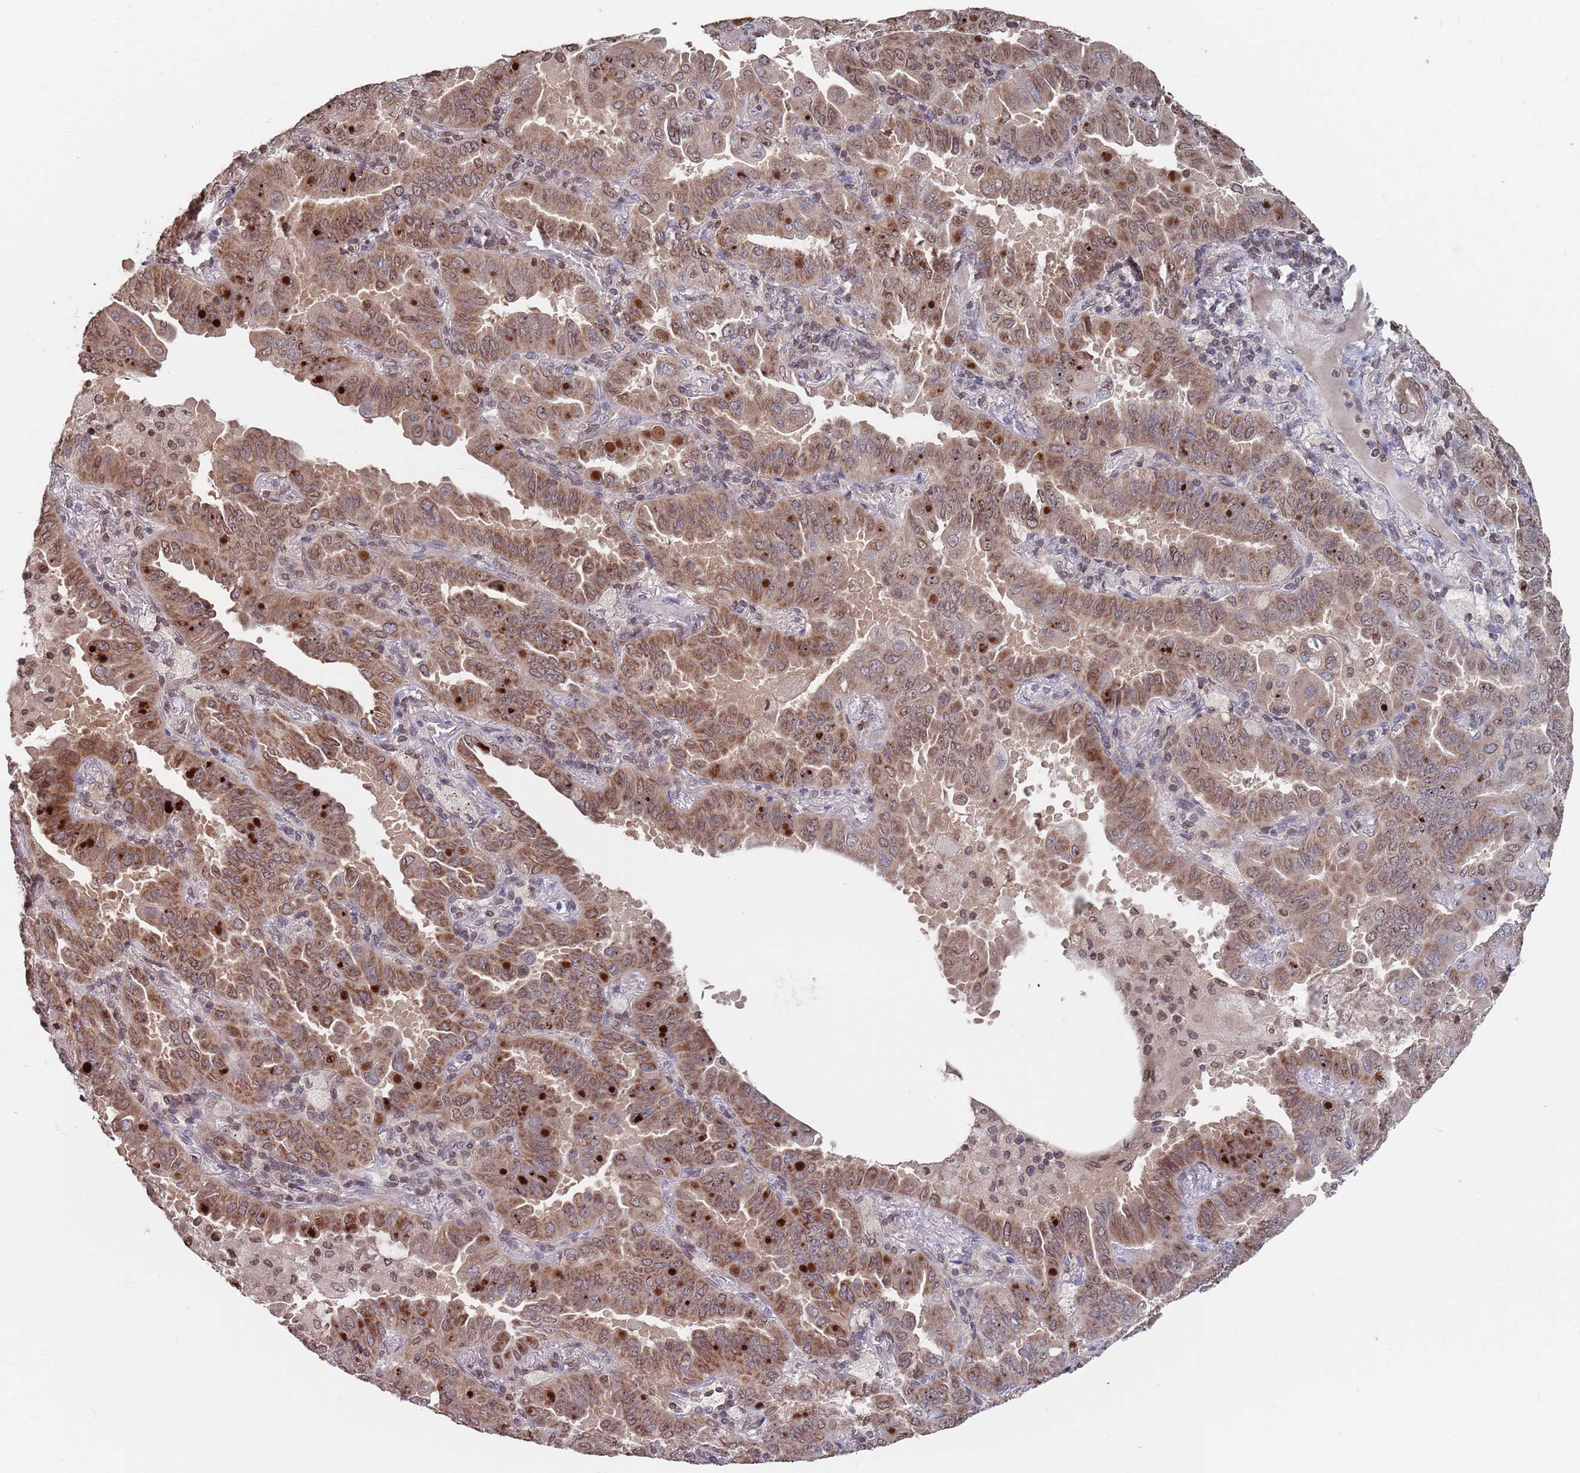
{"staining": {"intensity": "moderate", "quantity": ">75%", "location": "cytoplasmic/membranous,nuclear"}, "tissue": "lung cancer", "cell_type": "Tumor cells", "image_type": "cancer", "snomed": [{"axis": "morphology", "description": "Adenocarcinoma, NOS"}, {"axis": "topography", "description": "Lung"}], "caption": "This is an image of IHC staining of adenocarcinoma (lung), which shows moderate staining in the cytoplasmic/membranous and nuclear of tumor cells.", "gene": "SDHAF3", "patient": {"sex": "male", "age": 64}}